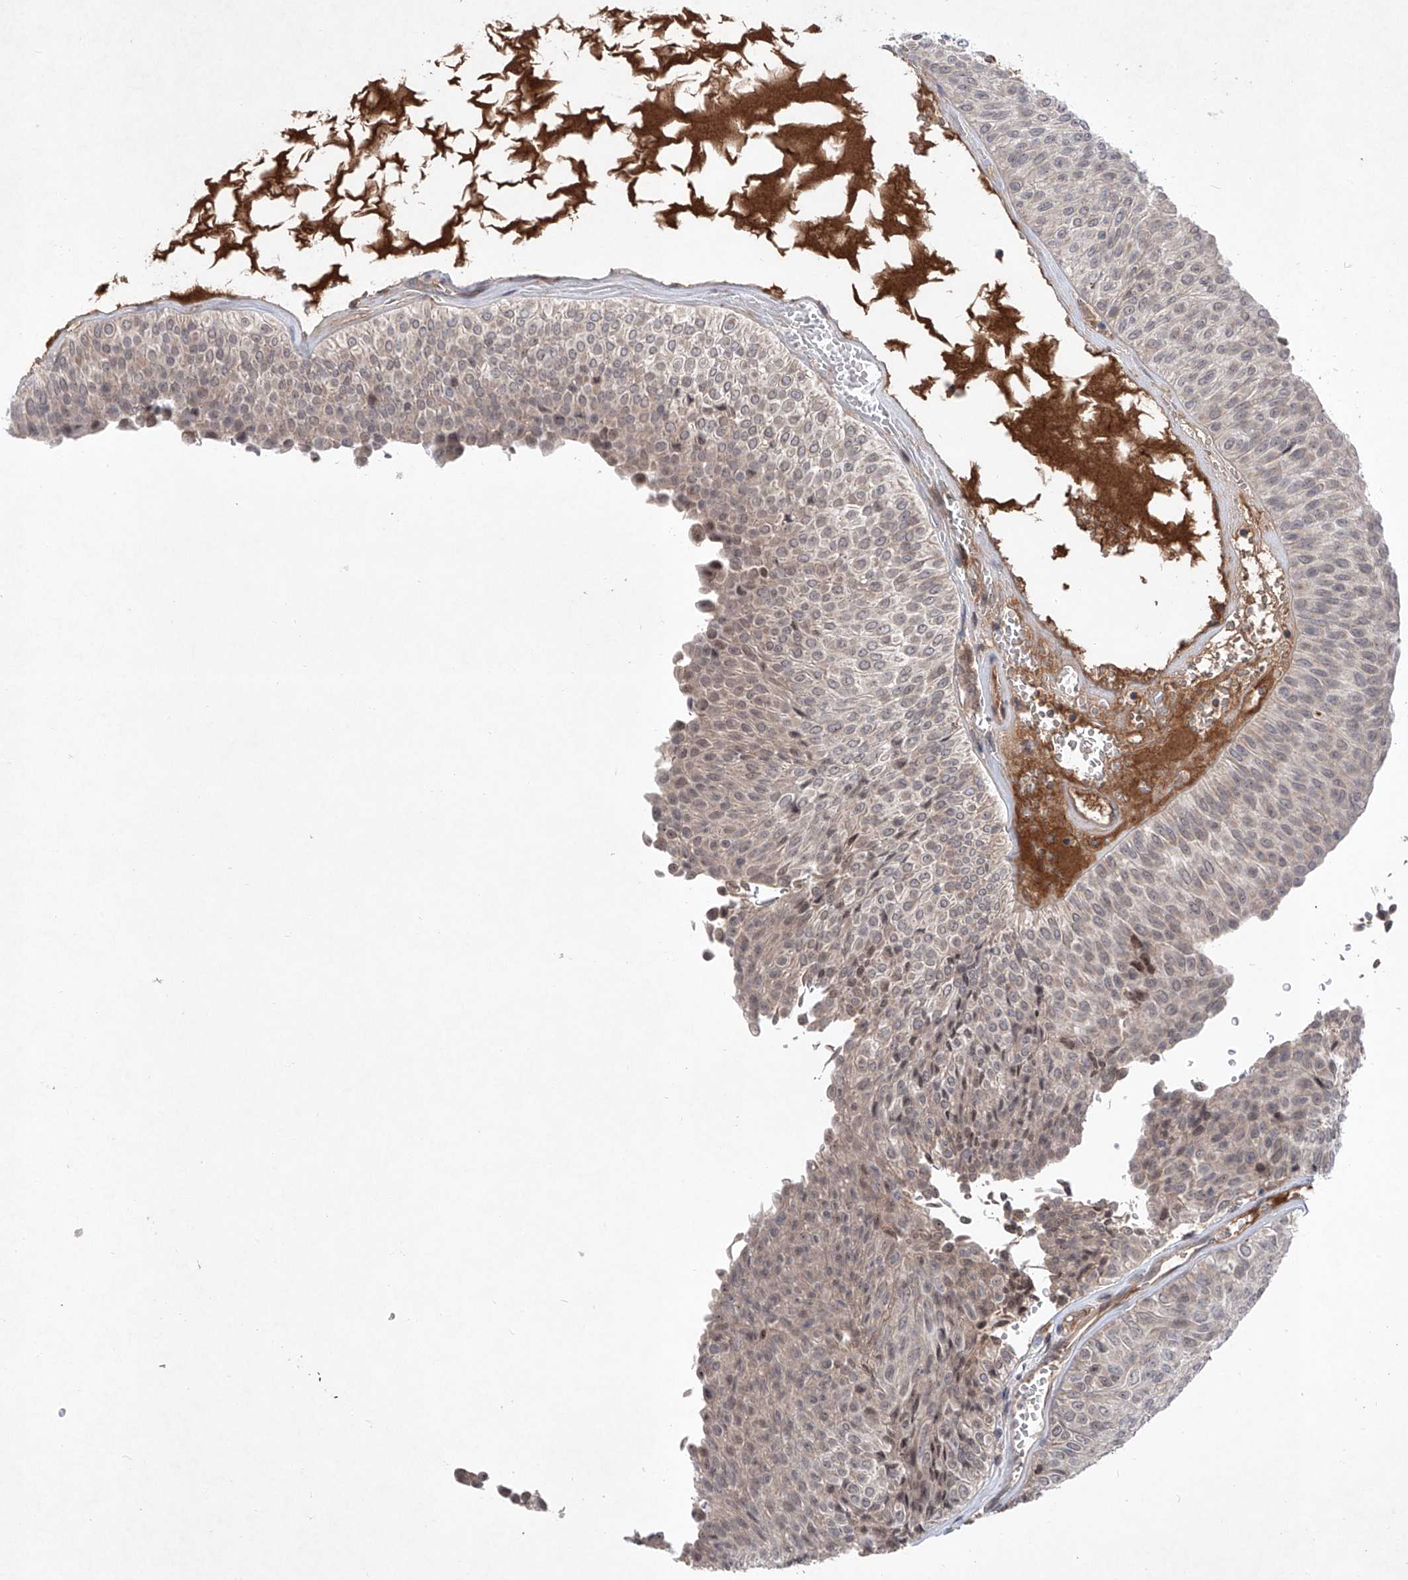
{"staining": {"intensity": "weak", "quantity": "<25%", "location": "nuclear"}, "tissue": "urothelial cancer", "cell_type": "Tumor cells", "image_type": "cancer", "snomed": [{"axis": "morphology", "description": "Urothelial carcinoma, Low grade"}, {"axis": "topography", "description": "Urinary bladder"}], "caption": "There is no significant positivity in tumor cells of urothelial carcinoma (low-grade).", "gene": "FAM135A", "patient": {"sex": "male", "age": 78}}